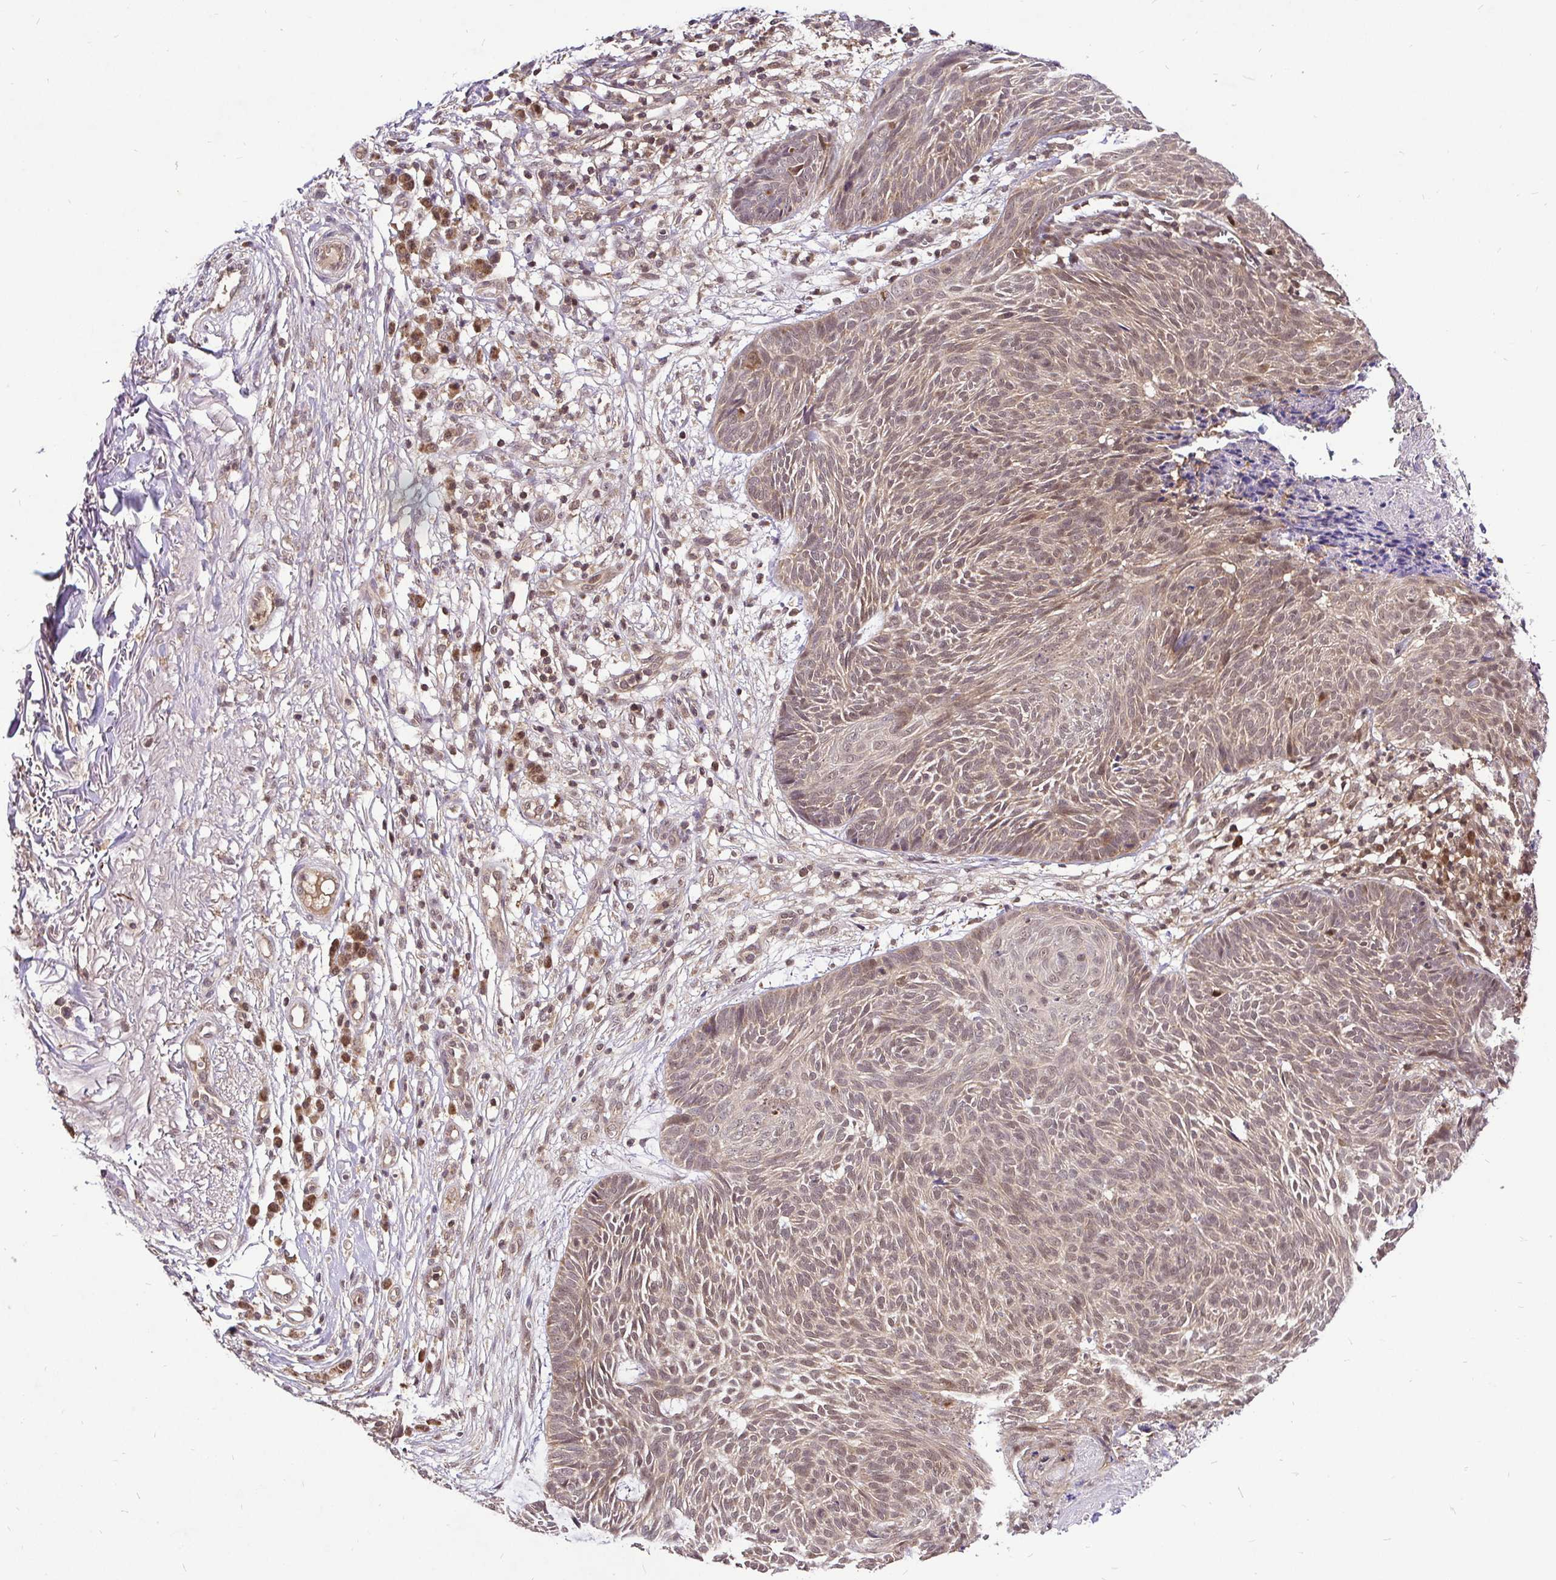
{"staining": {"intensity": "moderate", "quantity": ">75%", "location": "nuclear"}, "tissue": "skin cancer", "cell_type": "Tumor cells", "image_type": "cancer", "snomed": [{"axis": "morphology", "description": "Basal cell carcinoma"}, {"axis": "topography", "description": "Skin"}, {"axis": "topography", "description": "Skin of trunk"}], "caption": "About >75% of tumor cells in human skin cancer show moderate nuclear protein positivity as visualized by brown immunohistochemical staining.", "gene": "UBE2M", "patient": {"sex": "male", "age": 74}}